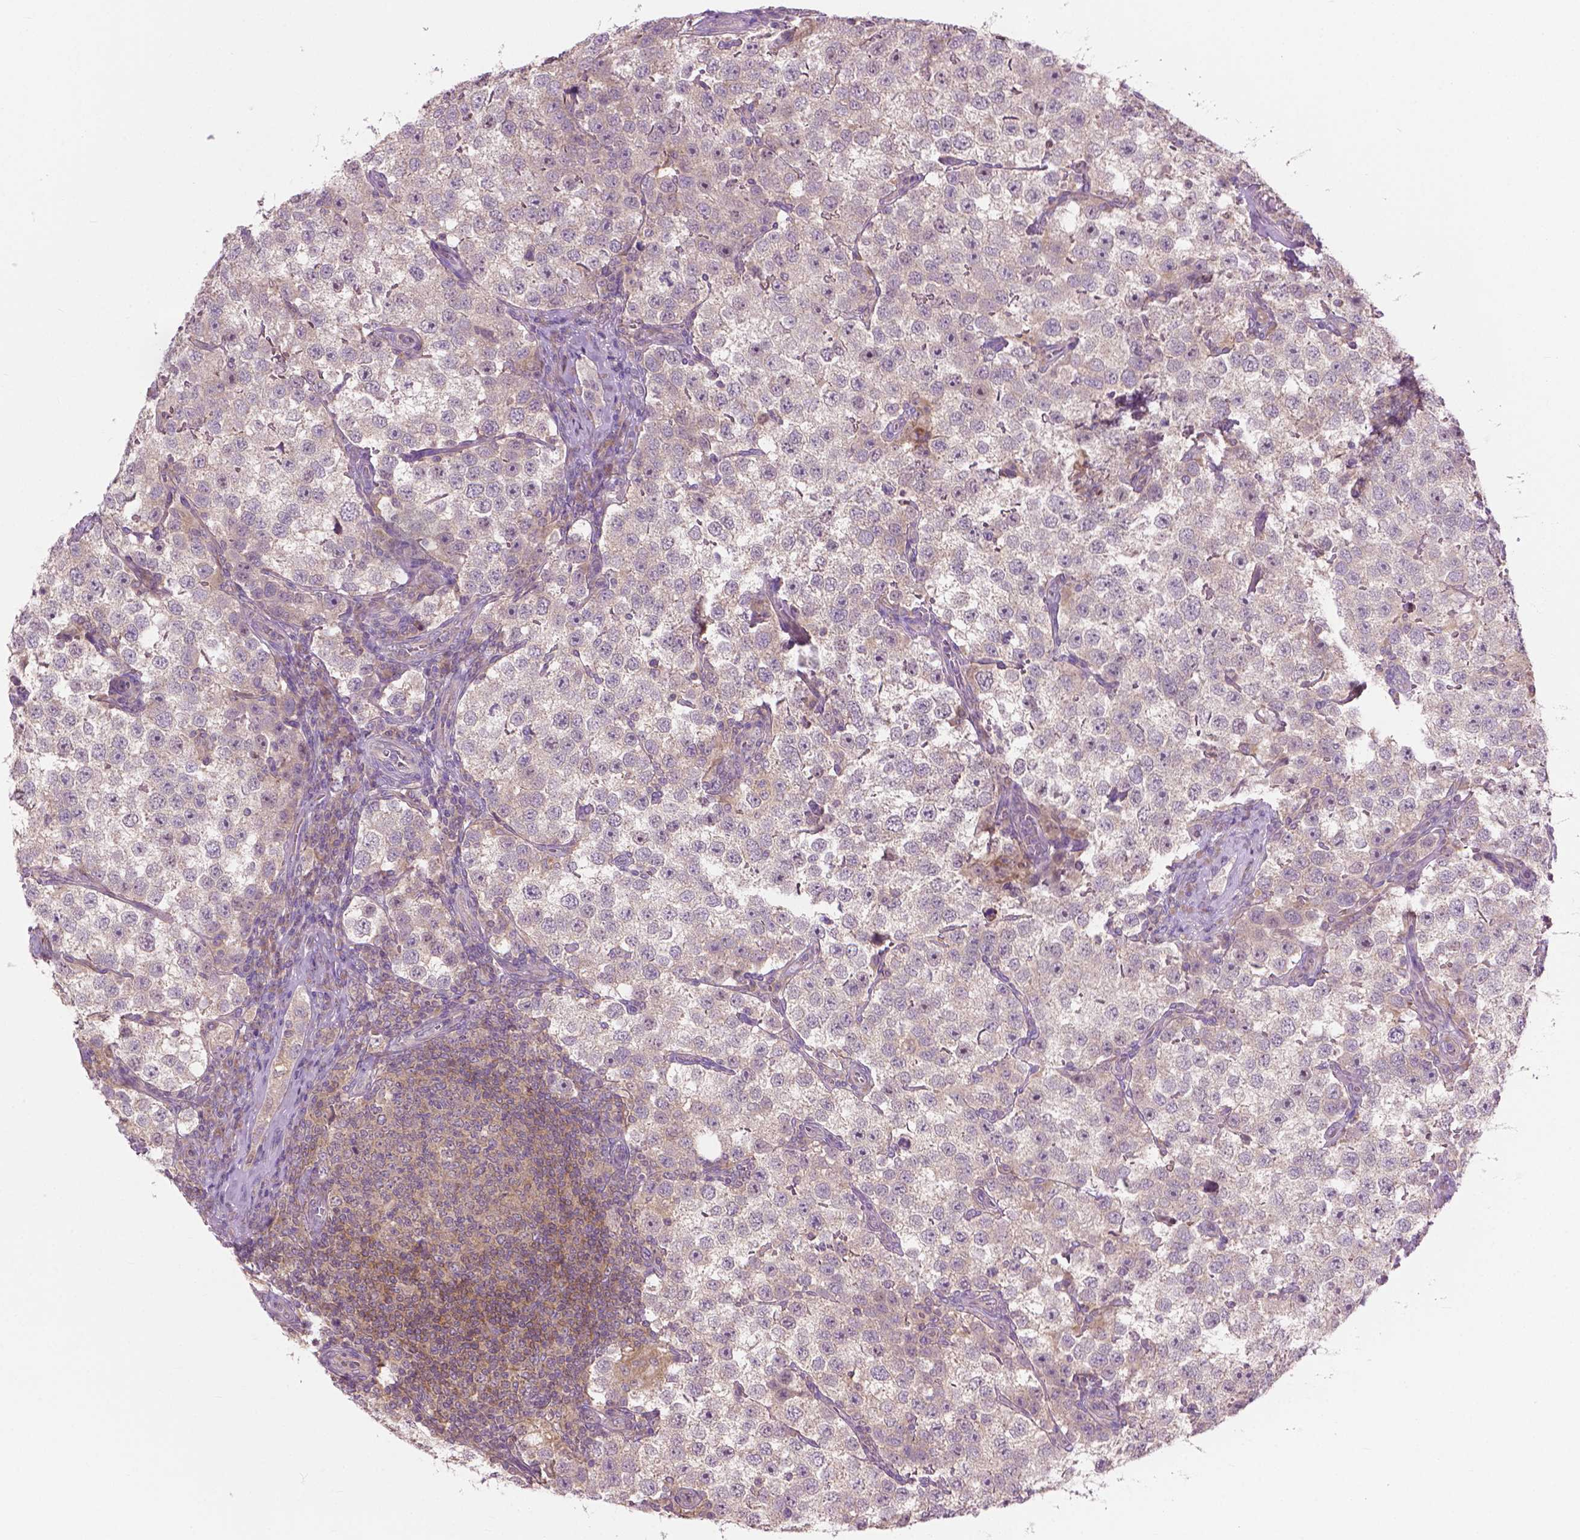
{"staining": {"intensity": "negative", "quantity": "none", "location": "none"}, "tissue": "testis cancer", "cell_type": "Tumor cells", "image_type": "cancer", "snomed": [{"axis": "morphology", "description": "Seminoma, NOS"}, {"axis": "topography", "description": "Testis"}], "caption": "IHC micrograph of neoplastic tissue: human seminoma (testis) stained with DAB (3,3'-diaminobenzidine) shows no significant protein positivity in tumor cells. (DAB IHC, high magnification).", "gene": "MZT1", "patient": {"sex": "male", "age": 37}}